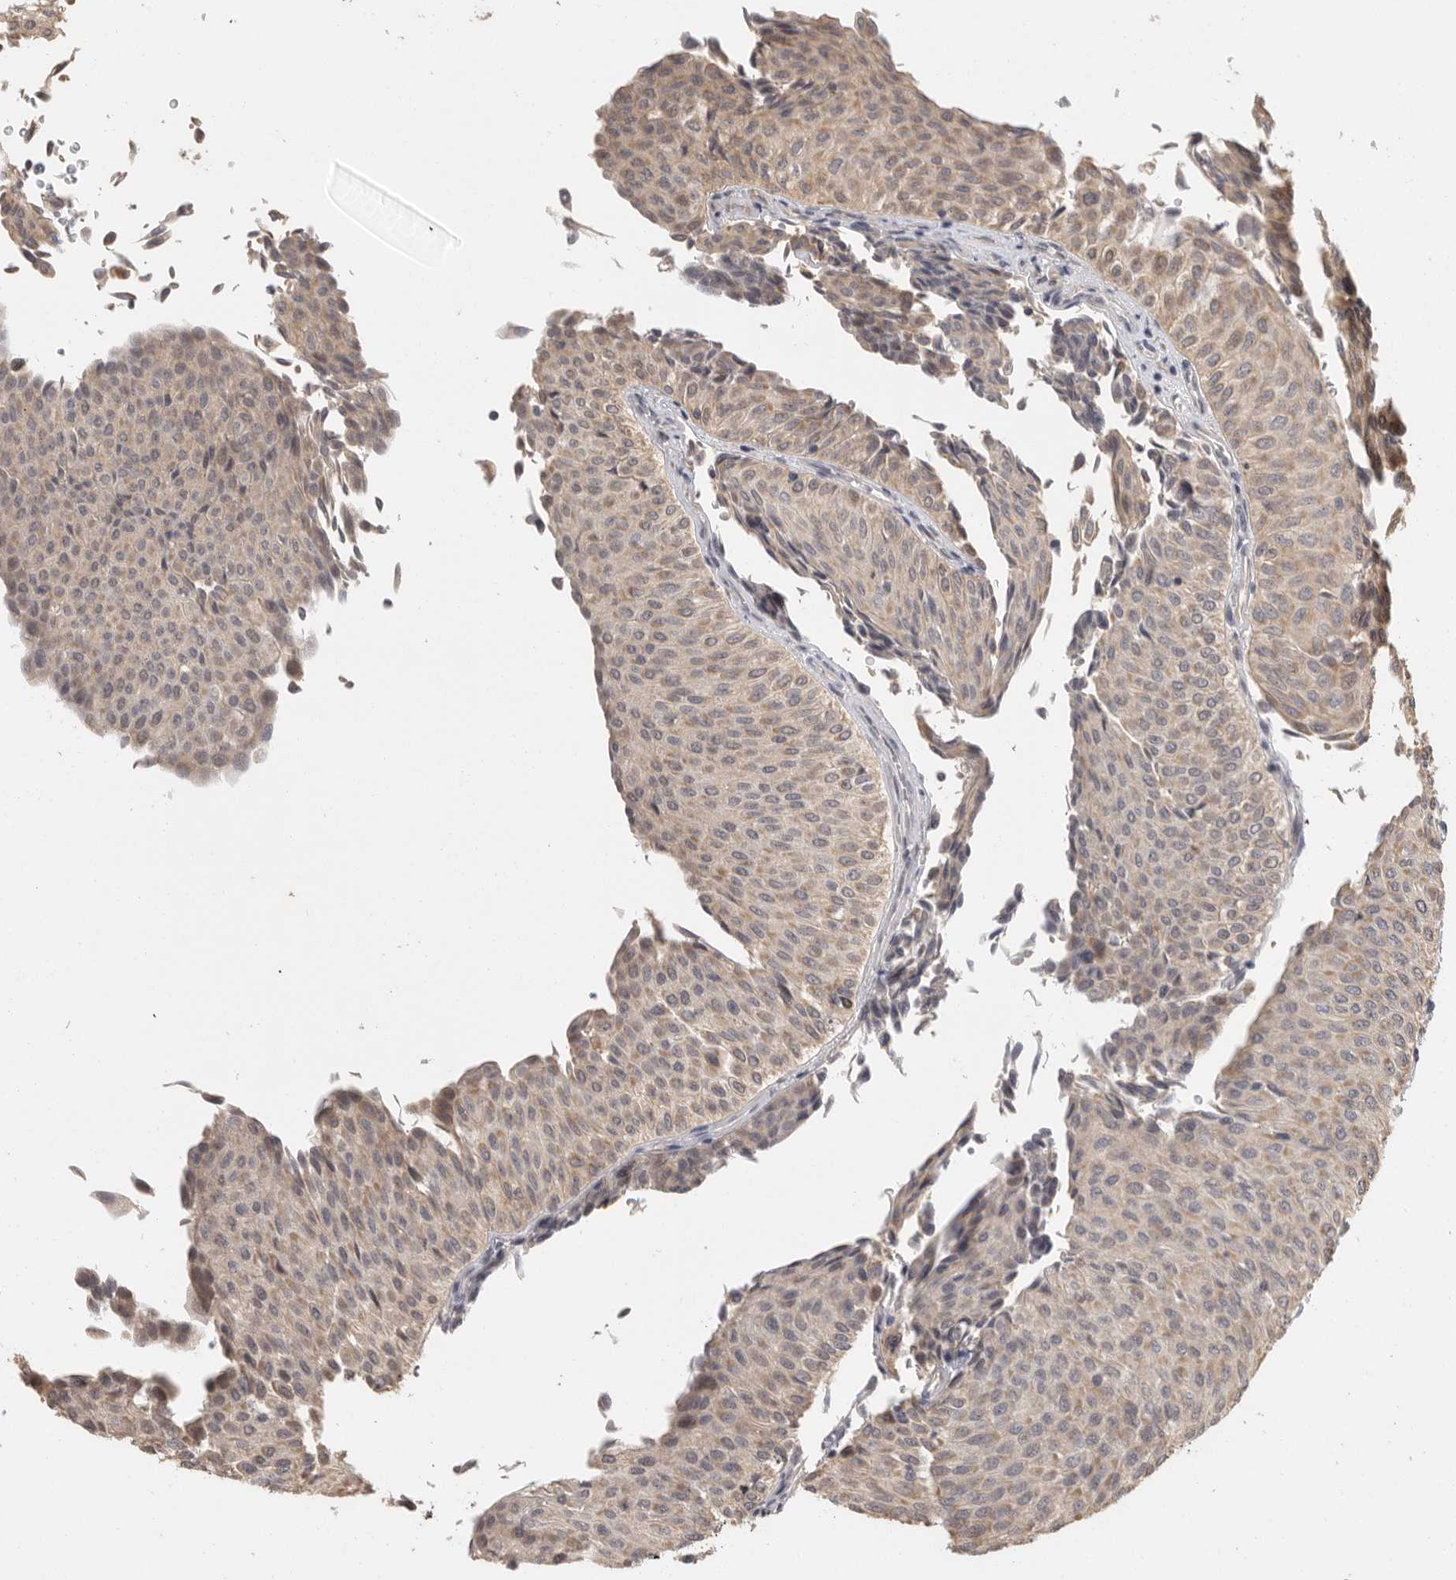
{"staining": {"intensity": "weak", "quantity": "25%-75%", "location": "cytoplasmic/membranous"}, "tissue": "urothelial cancer", "cell_type": "Tumor cells", "image_type": "cancer", "snomed": [{"axis": "morphology", "description": "Urothelial carcinoma, Low grade"}, {"axis": "topography", "description": "Urinary bladder"}], "caption": "A low amount of weak cytoplasmic/membranous staining is identified in about 25%-75% of tumor cells in urothelial cancer tissue. (IHC, brightfield microscopy, high magnification).", "gene": "BAIAP2", "patient": {"sex": "male", "age": 78}}